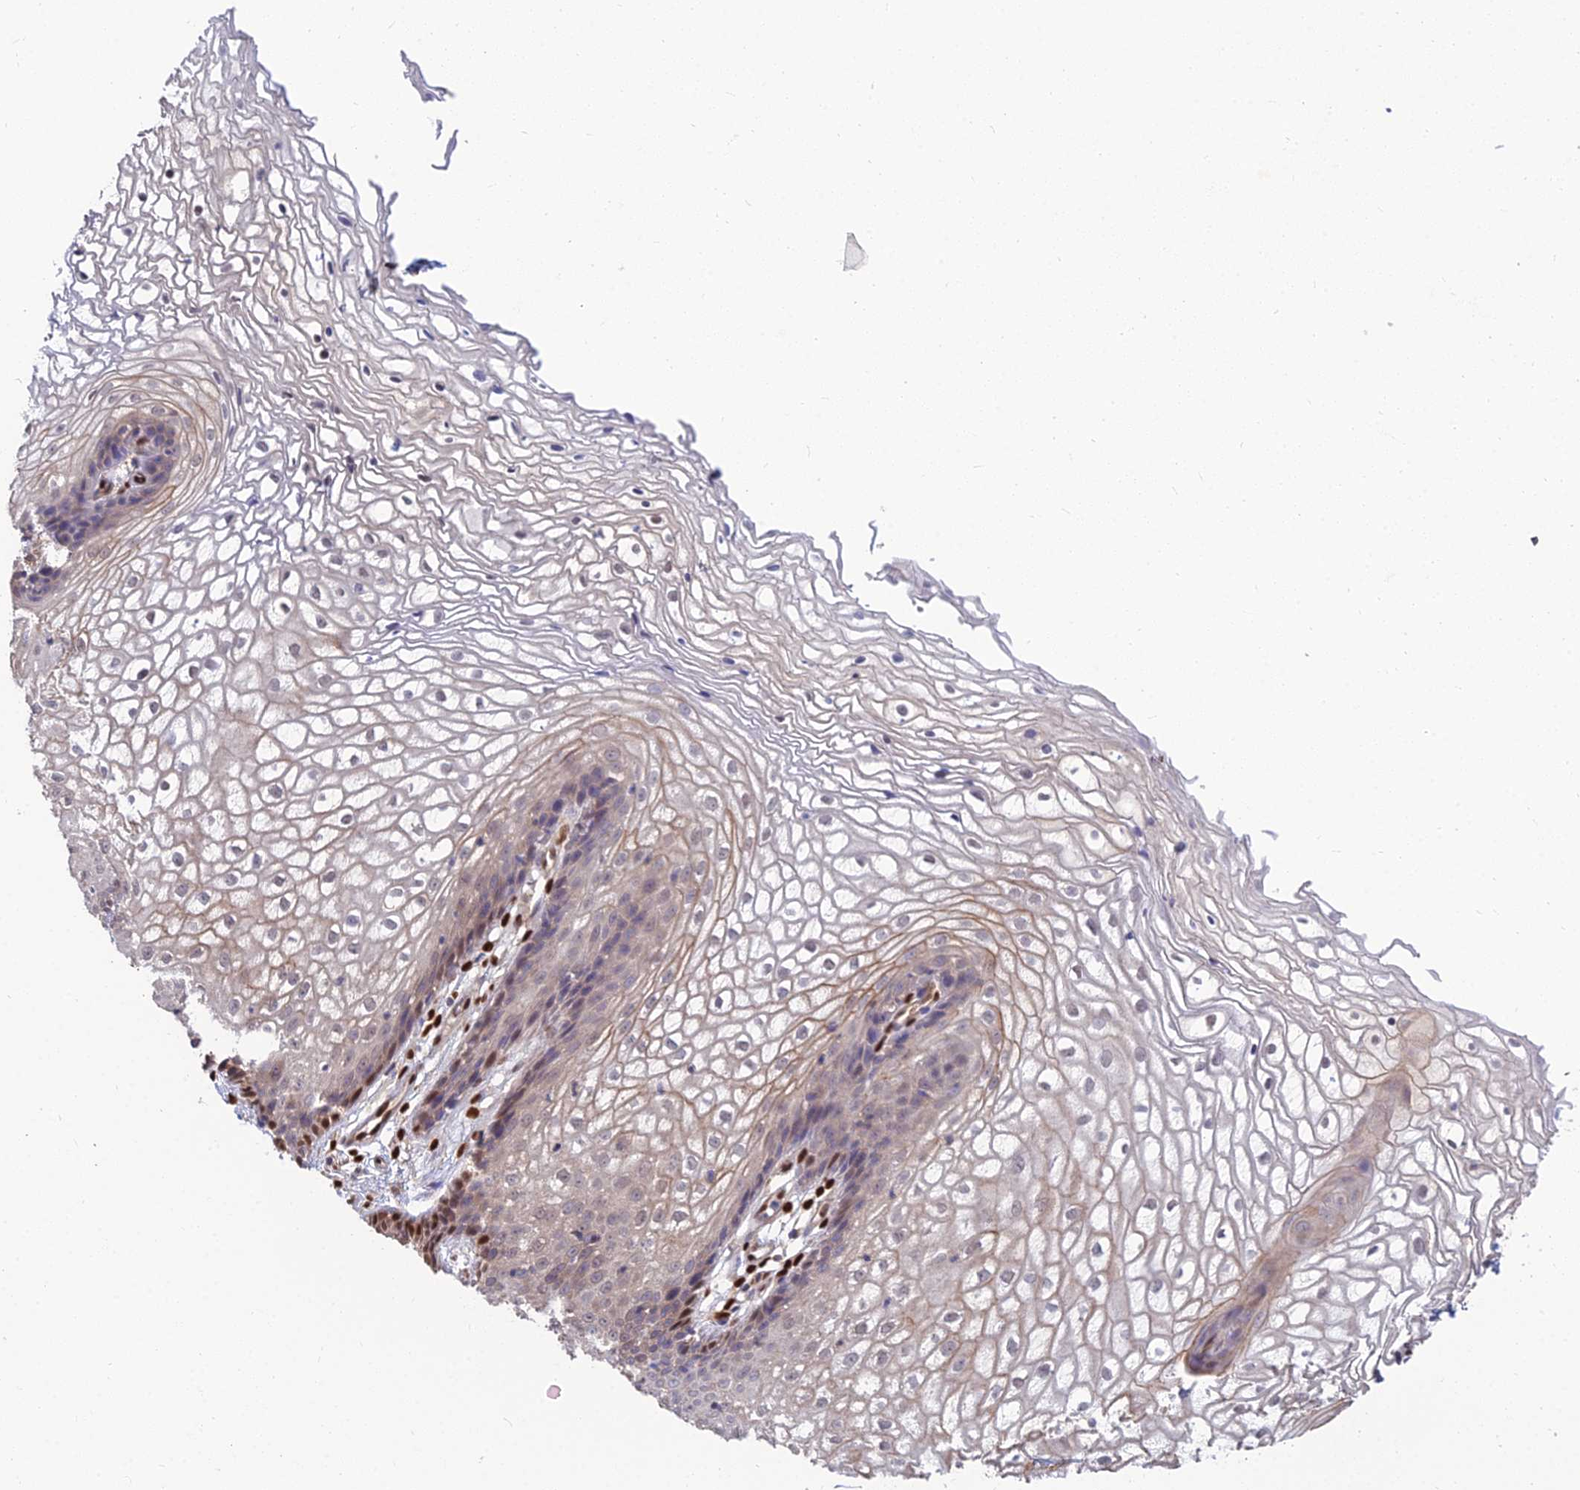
{"staining": {"intensity": "strong", "quantity": "<25%", "location": "nuclear"}, "tissue": "vagina", "cell_type": "Squamous epithelial cells", "image_type": "normal", "snomed": [{"axis": "morphology", "description": "Normal tissue, NOS"}, {"axis": "topography", "description": "Vagina"}], "caption": "IHC of normal vagina displays medium levels of strong nuclear staining in approximately <25% of squamous epithelial cells. (DAB IHC with brightfield microscopy, high magnification).", "gene": "DNPEP", "patient": {"sex": "female", "age": 34}}